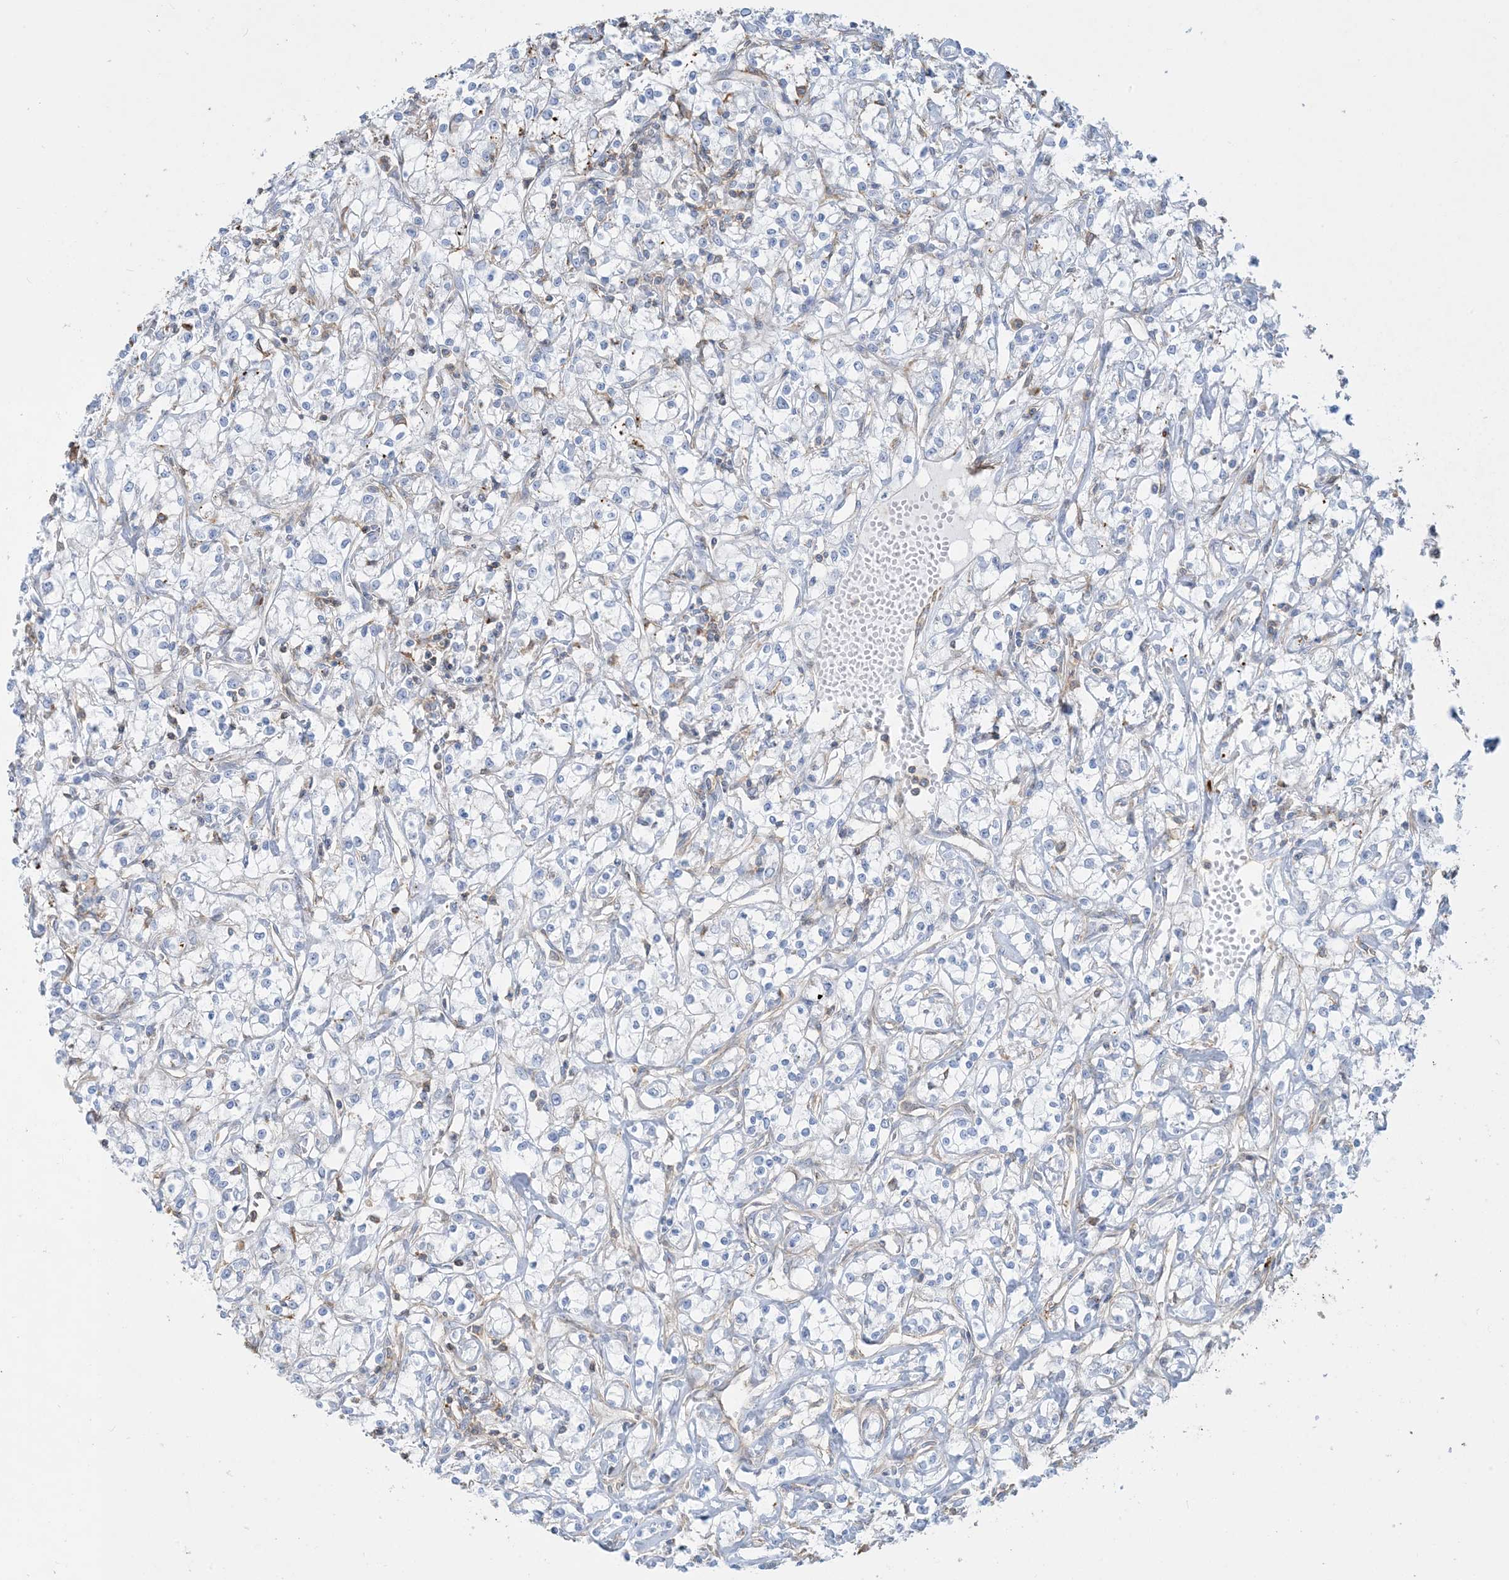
{"staining": {"intensity": "negative", "quantity": "none", "location": "none"}, "tissue": "renal cancer", "cell_type": "Tumor cells", "image_type": "cancer", "snomed": [{"axis": "morphology", "description": "Adenocarcinoma, NOS"}, {"axis": "topography", "description": "Kidney"}], "caption": "Tumor cells show no significant staining in adenocarcinoma (renal).", "gene": "GTF3C2", "patient": {"sex": "female", "age": 59}}